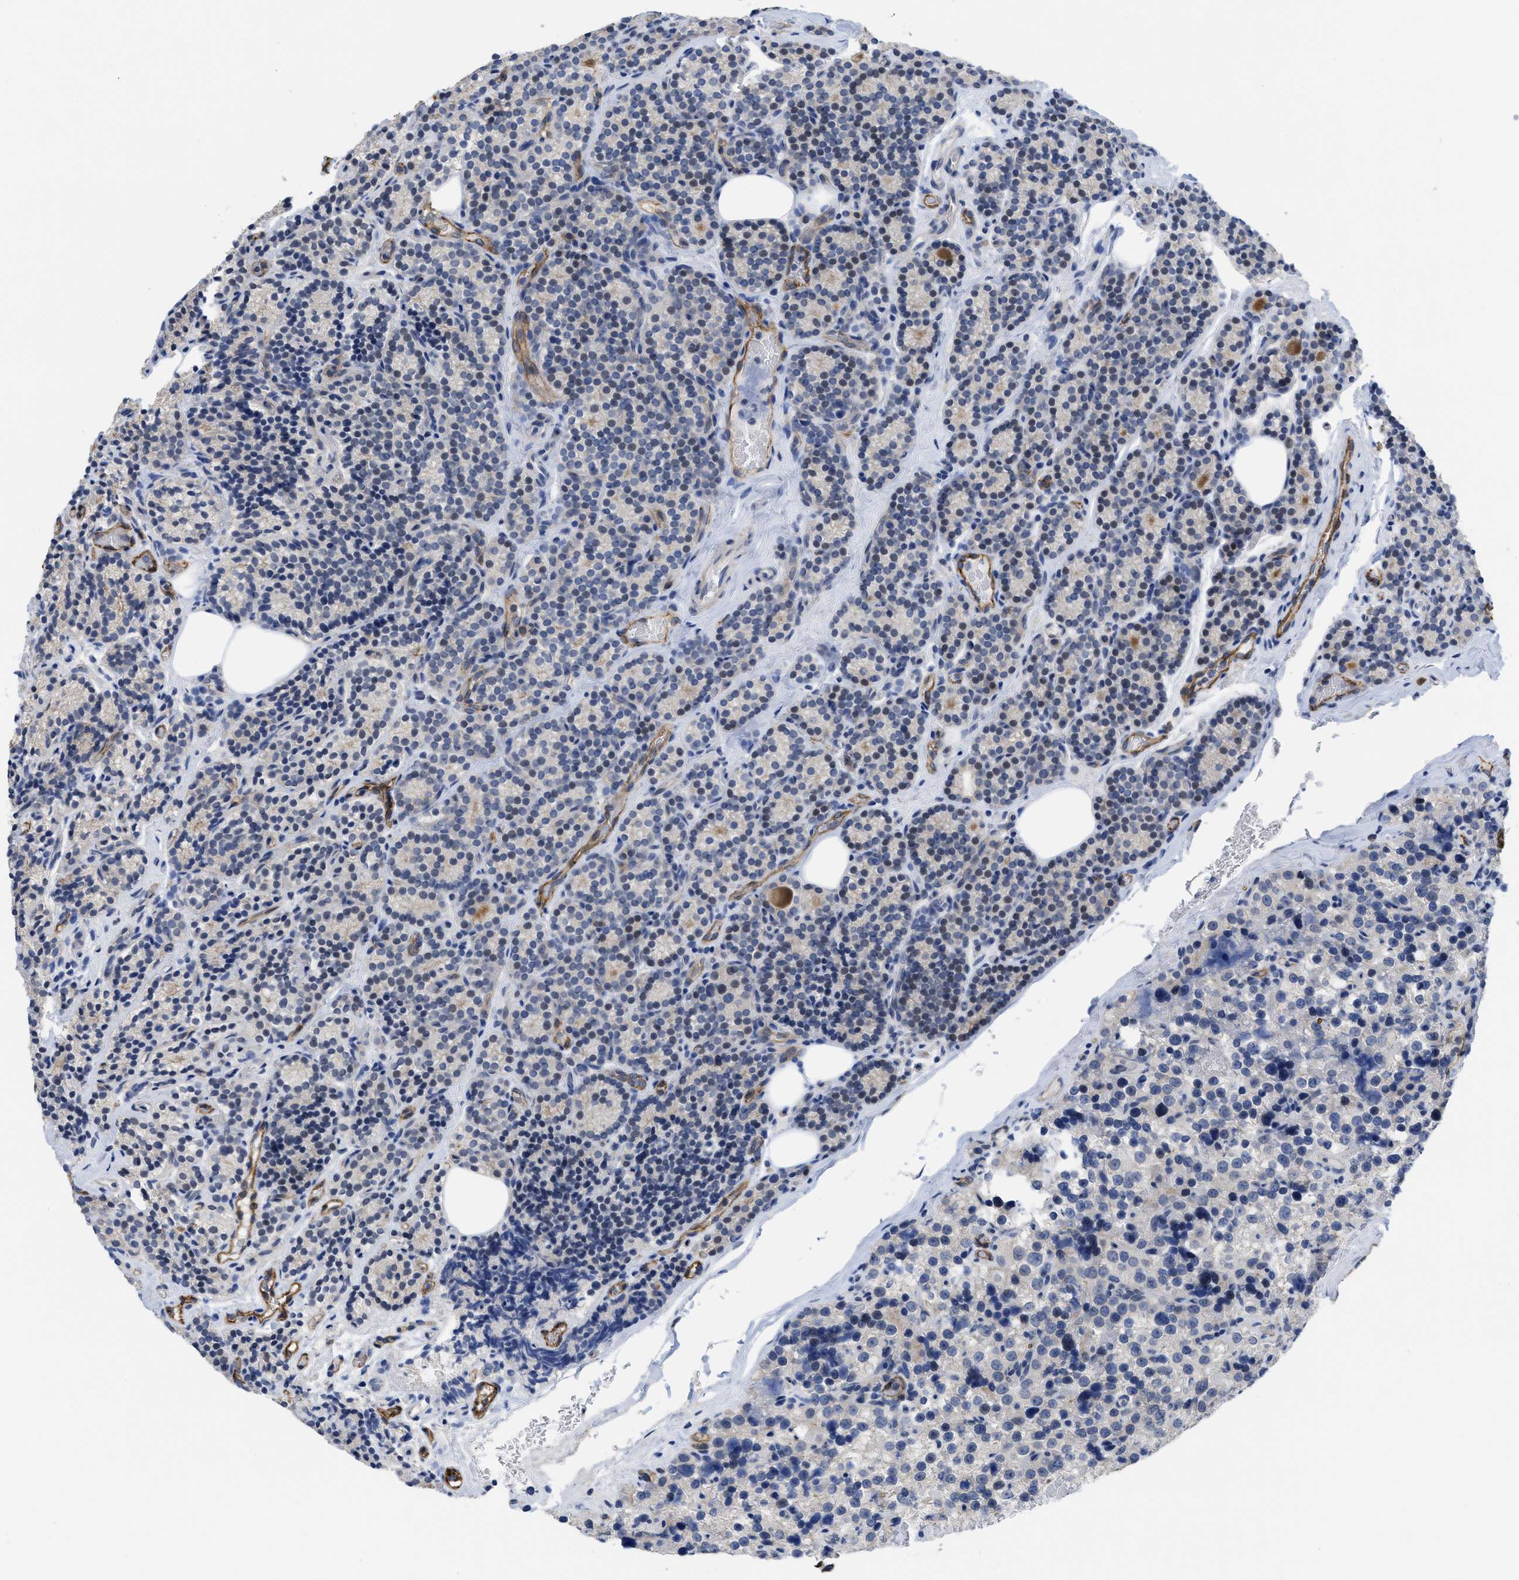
{"staining": {"intensity": "moderate", "quantity": "<25%", "location": "nuclear"}, "tissue": "parathyroid gland", "cell_type": "Glandular cells", "image_type": "normal", "snomed": [{"axis": "morphology", "description": "Normal tissue, NOS"}, {"axis": "morphology", "description": "Adenoma, NOS"}, {"axis": "topography", "description": "Parathyroid gland"}], "caption": "Protein analysis of unremarkable parathyroid gland displays moderate nuclear positivity in approximately <25% of glandular cells. The staining was performed using DAB to visualize the protein expression in brown, while the nuclei were stained in blue with hematoxylin (Magnification: 20x).", "gene": "ACKR1", "patient": {"sex": "female", "age": 51}}